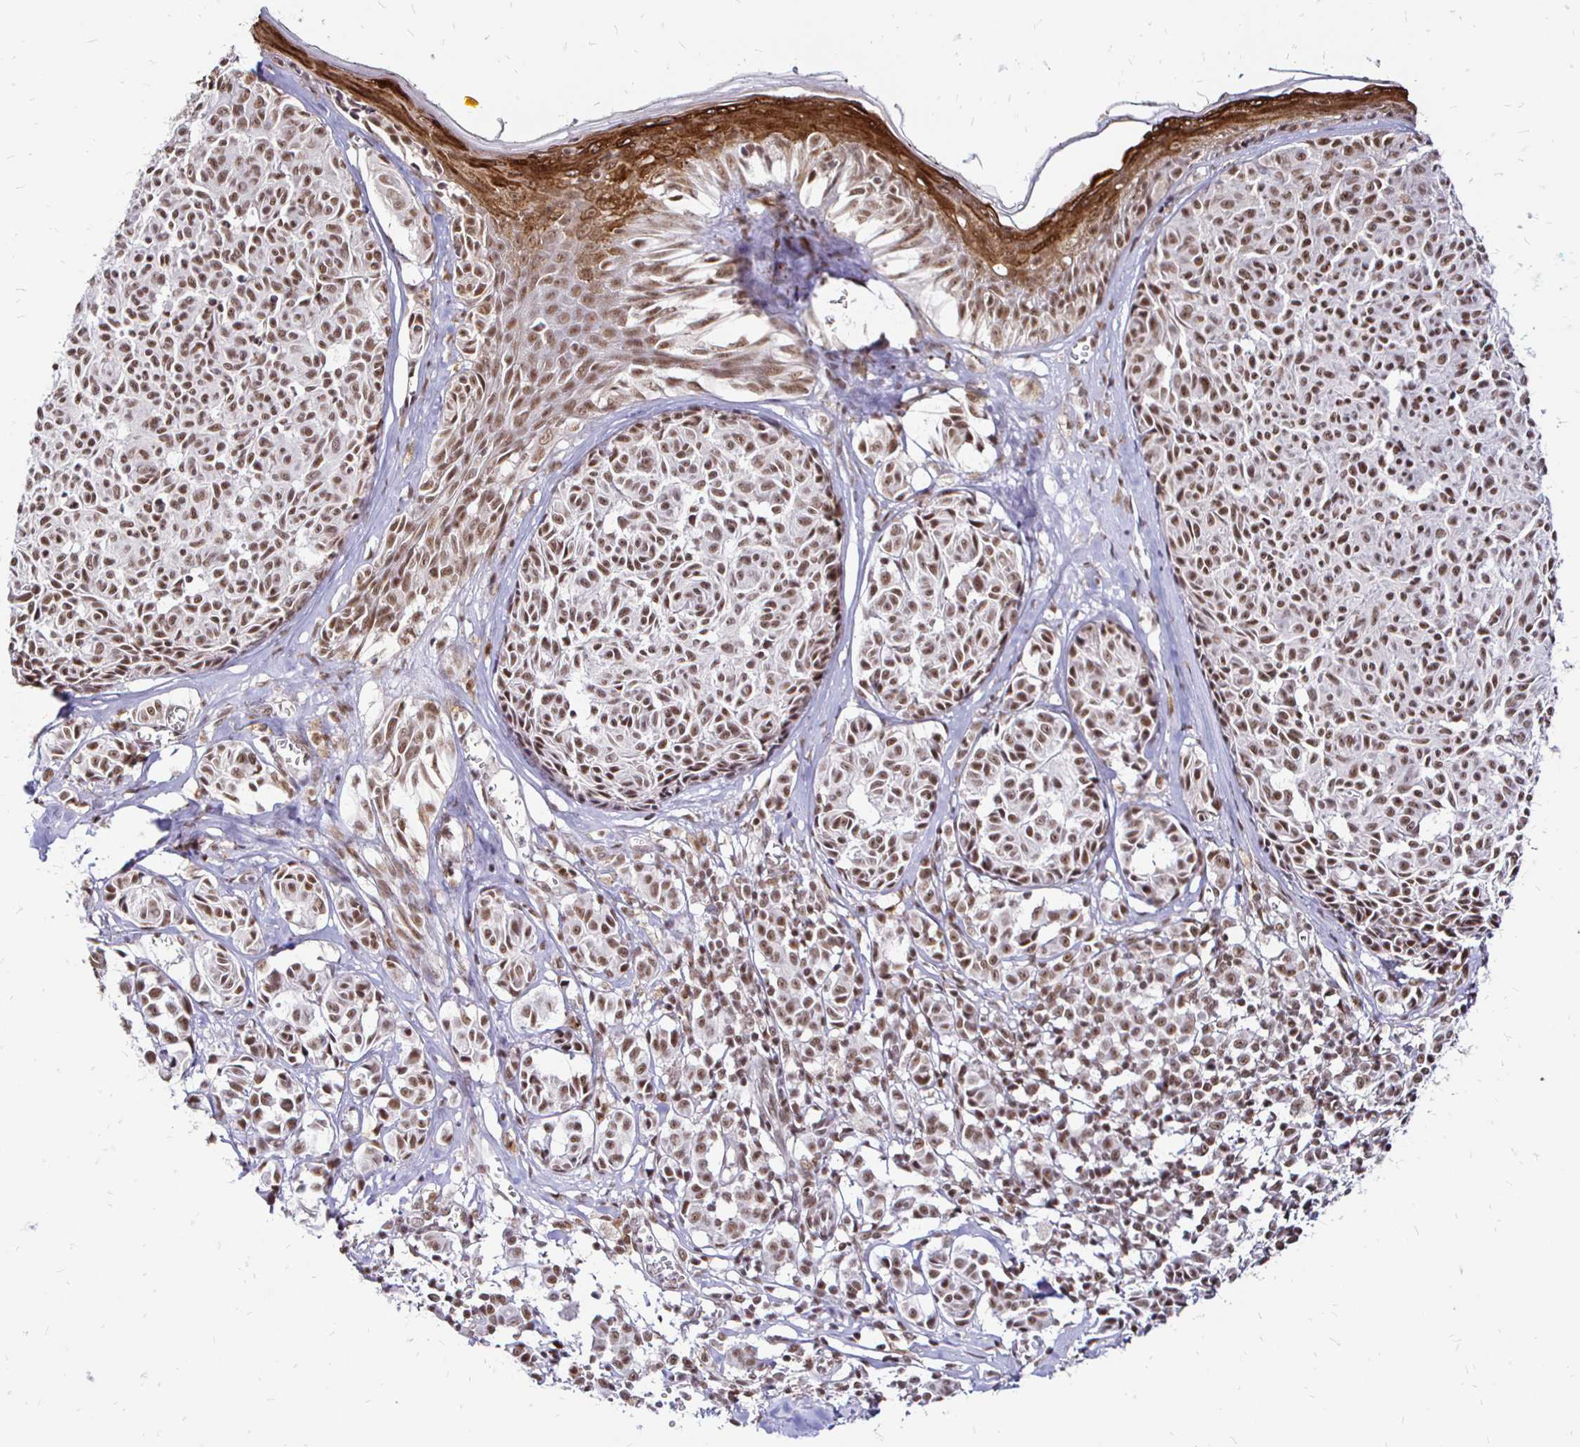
{"staining": {"intensity": "moderate", "quantity": ">75%", "location": "nuclear"}, "tissue": "melanoma", "cell_type": "Tumor cells", "image_type": "cancer", "snomed": [{"axis": "morphology", "description": "Malignant melanoma, NOS"}, {"axis": "topography", "description": "Skin"}], "caption": "Melanoma was stained to show a protein in brown. There is medium levels of moderate nuclear staining in approximately >75% of tumor cells.", "gene": "SIN3A", "patient": {"sex": "female", "age": 43}}